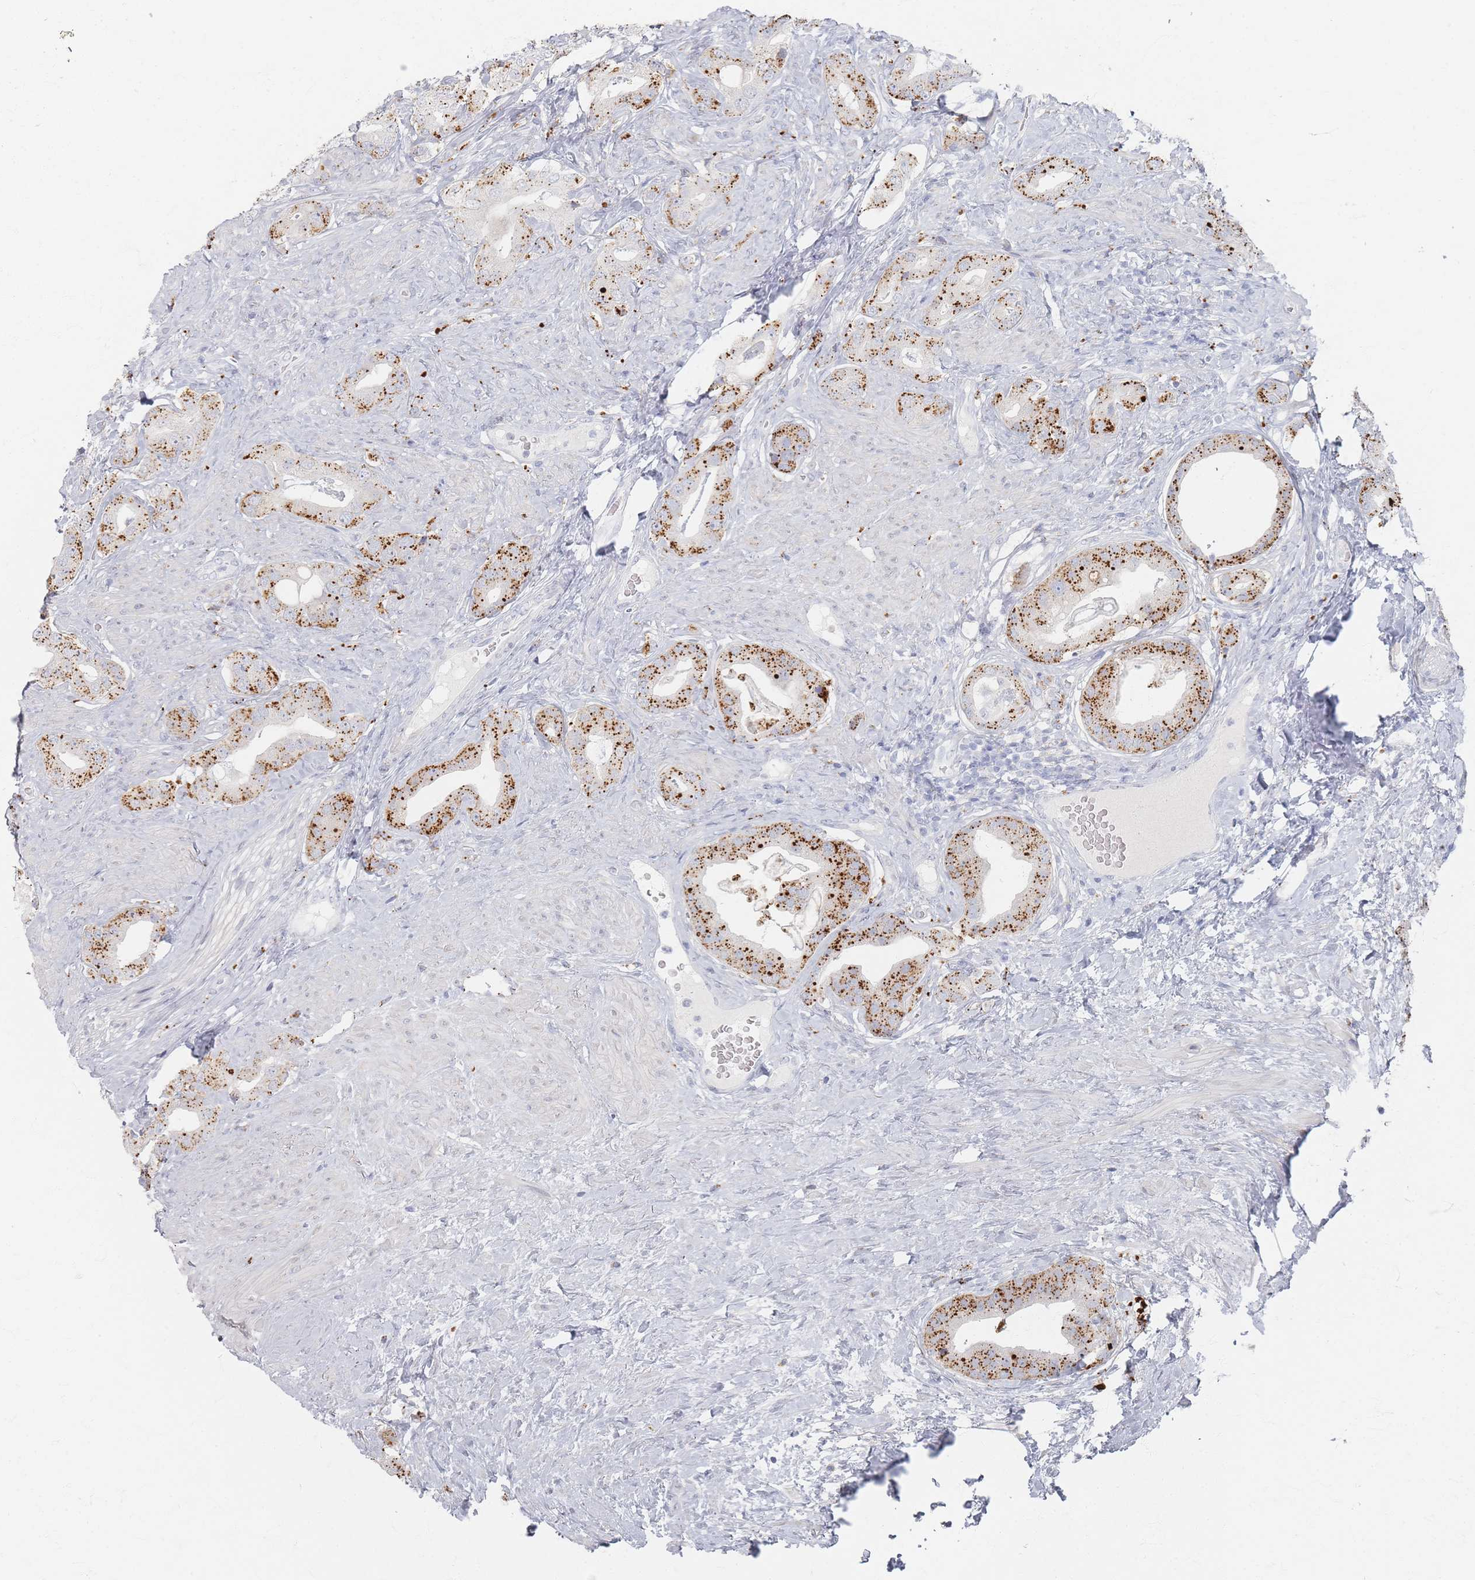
{"staining": {"intensity": "strong", "quantity": ">75%", "location": "cytoplasmic/membranous"}, "tissue": "prostate cancer", "cell_type": "Tumor cells", "image_type": "cancer", "snomed": [{"axis": "morphology", "description": "Adenocarcinoma, High grade"}, {"axis": "topography", "description": "Prostate"}], "caption": "About >75% of tumor cells in prostate adenocarcinoma (high-grade) demonstrate strong cytoplasmic/membranous protein expression as visualized by brown immunohistochemical staining.", "gene": "SLC2A11", "patient": {"sex": "male", "age": 63}}